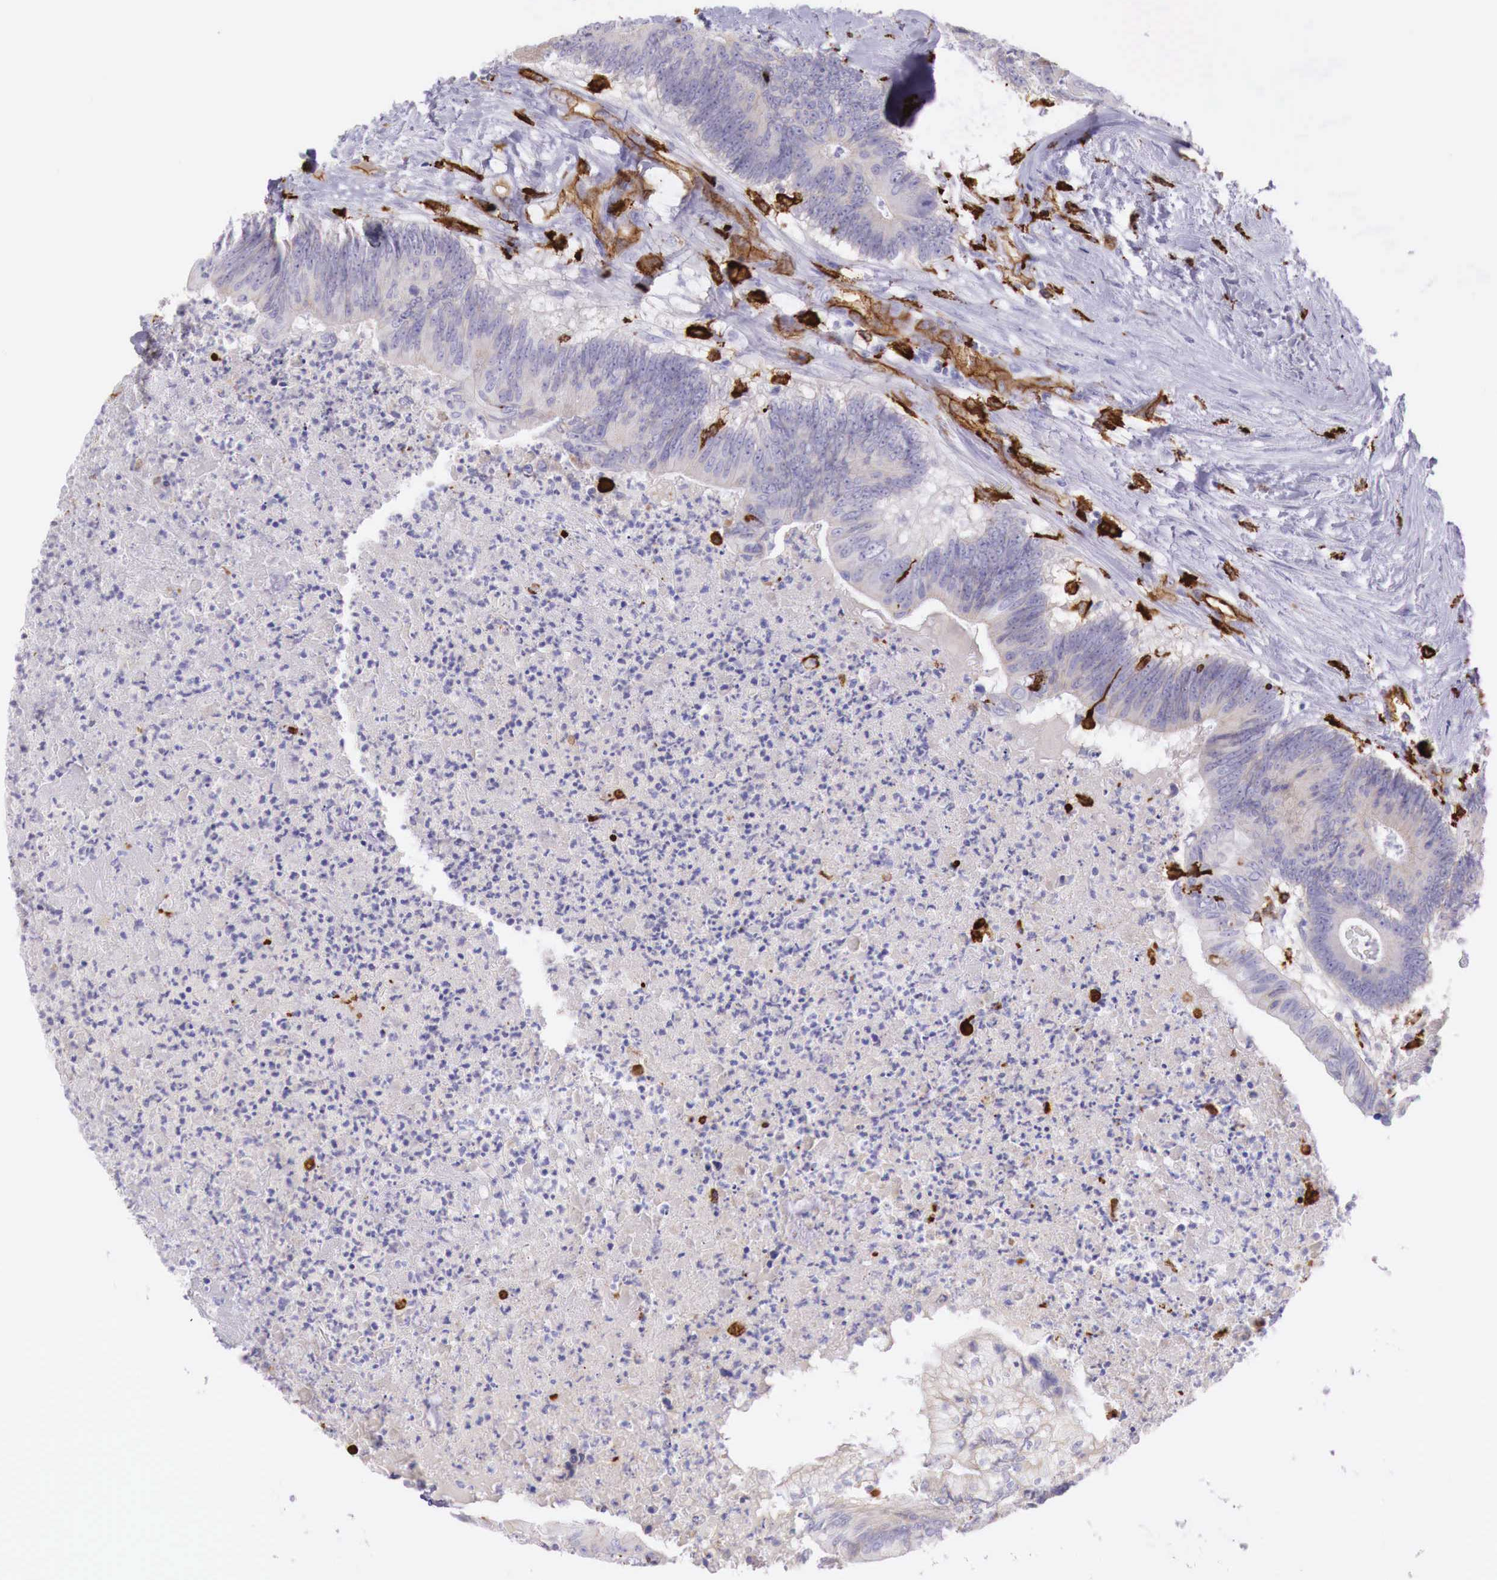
{"staining": {"intensity": "weak", "quantity": "<25%", "location": "cytoplasmic/membranous"}, "tissue": "colorectal cancer", "cell_type": "Tumor cells", "image_type": "cancer", "snomed": [{"axis": "morphology", "description": "Adenocarcinoma, NOS"}, {"axis": "topography", "description": "Colon"}], "caption": "The IHC histopathology image has no significant staining in tumor cells of colorectal adenocarcinoma tissue. (DAB (3,3'-diaminobenzidine) immunohistochemistry (IHC), high magnification).", "gene": "MSR1", "patient": {"sex": "male", "age": 65}}